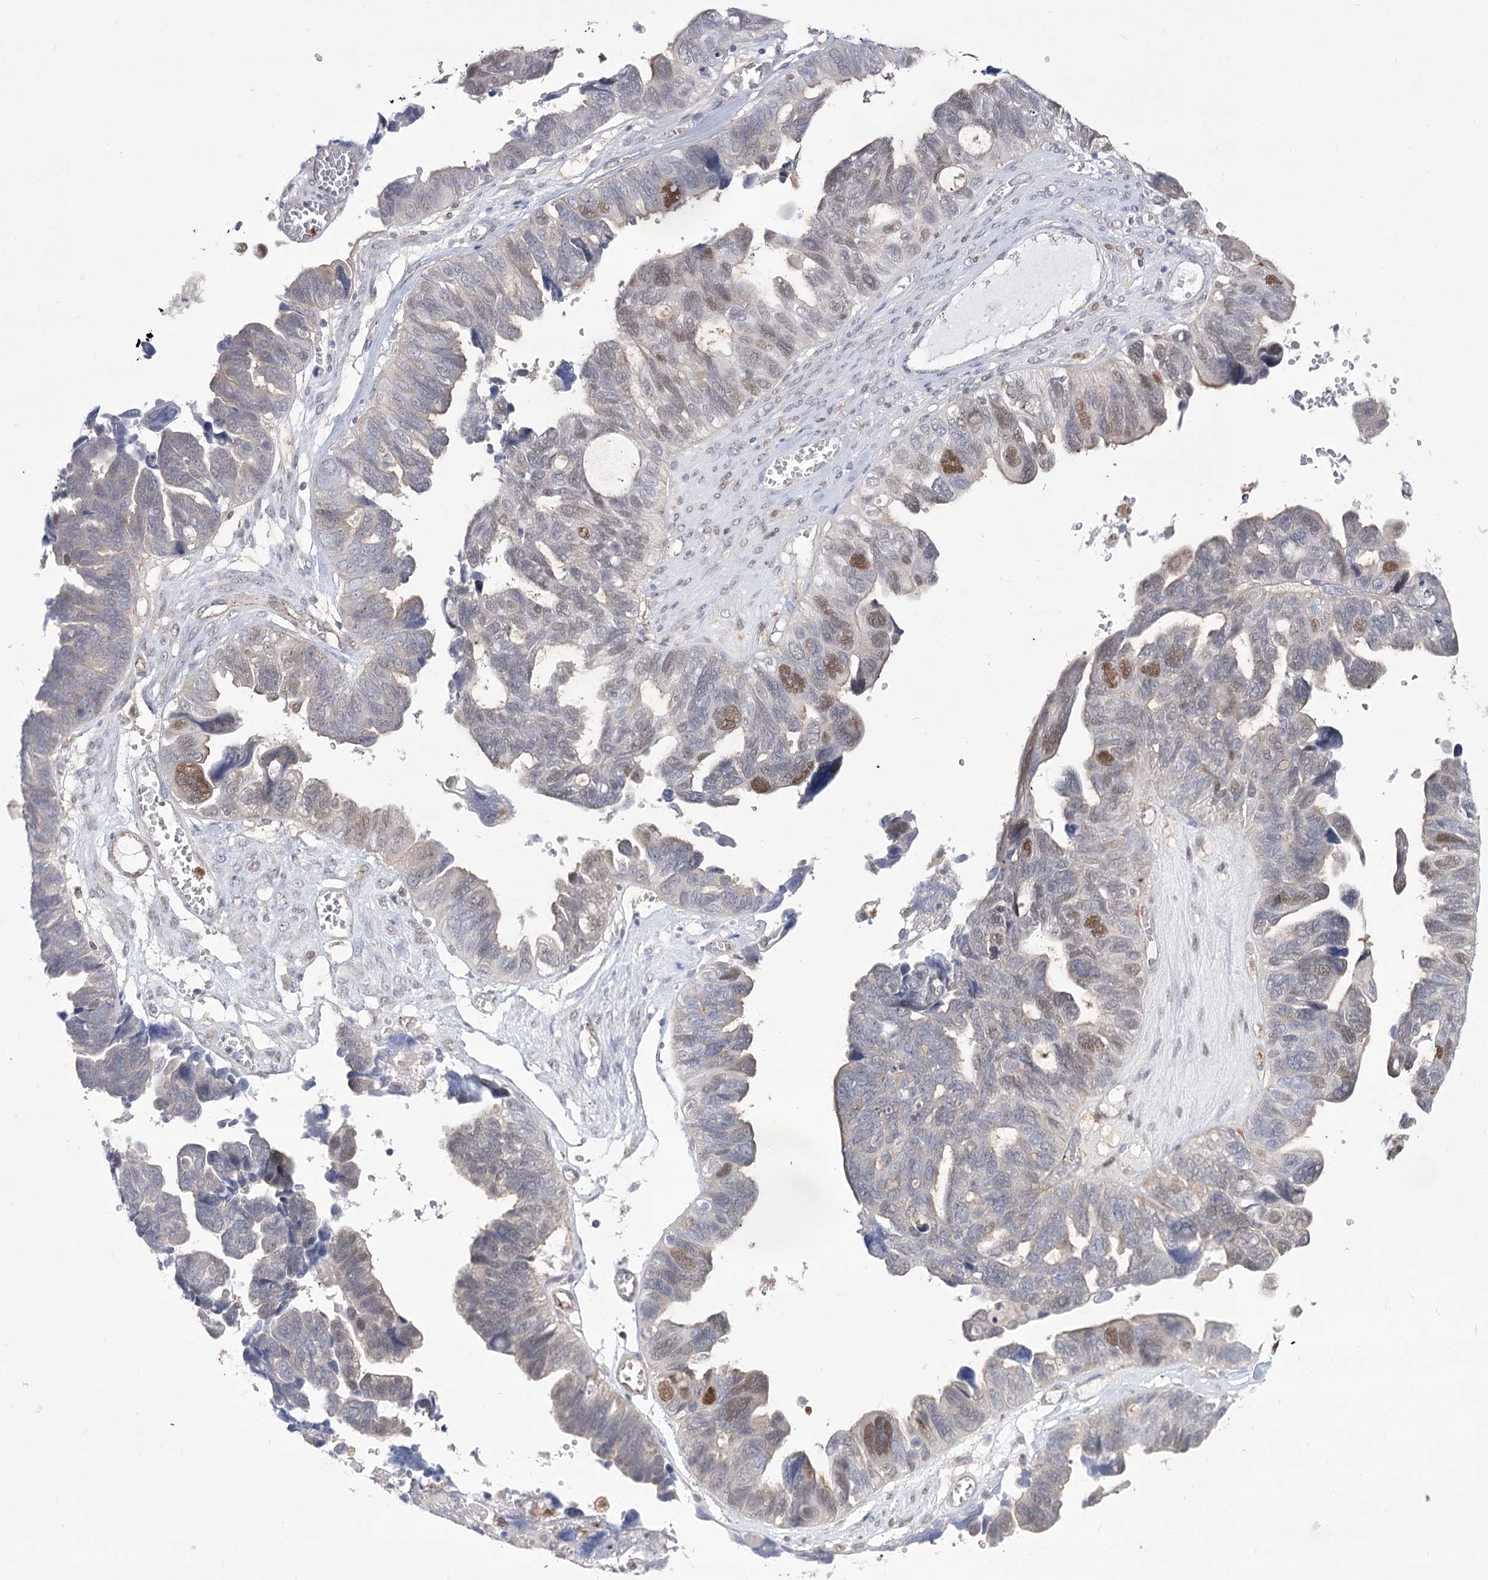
{"staining": {"intensity": "moderate", "quantity": "<25%", "location": "nuclear"}, "tissue": "ovarian cancer", "cell_type": "Tumor cells", "image_type": "cancer", "snomed": [{"axis": "morphology", "description": "Cystadenocarcinoma, serous, NOS"}, {"axis": "topography", "description": "Ovary"}], "caption": "Human ovarian cancer (serous cystadenocarcinoma) stained with a brown dye displays moderate nuclear positive positivity in about <25% of tumor cells.", "gene": "SIAE", "patient": {"sex": "female", "age": 79}}